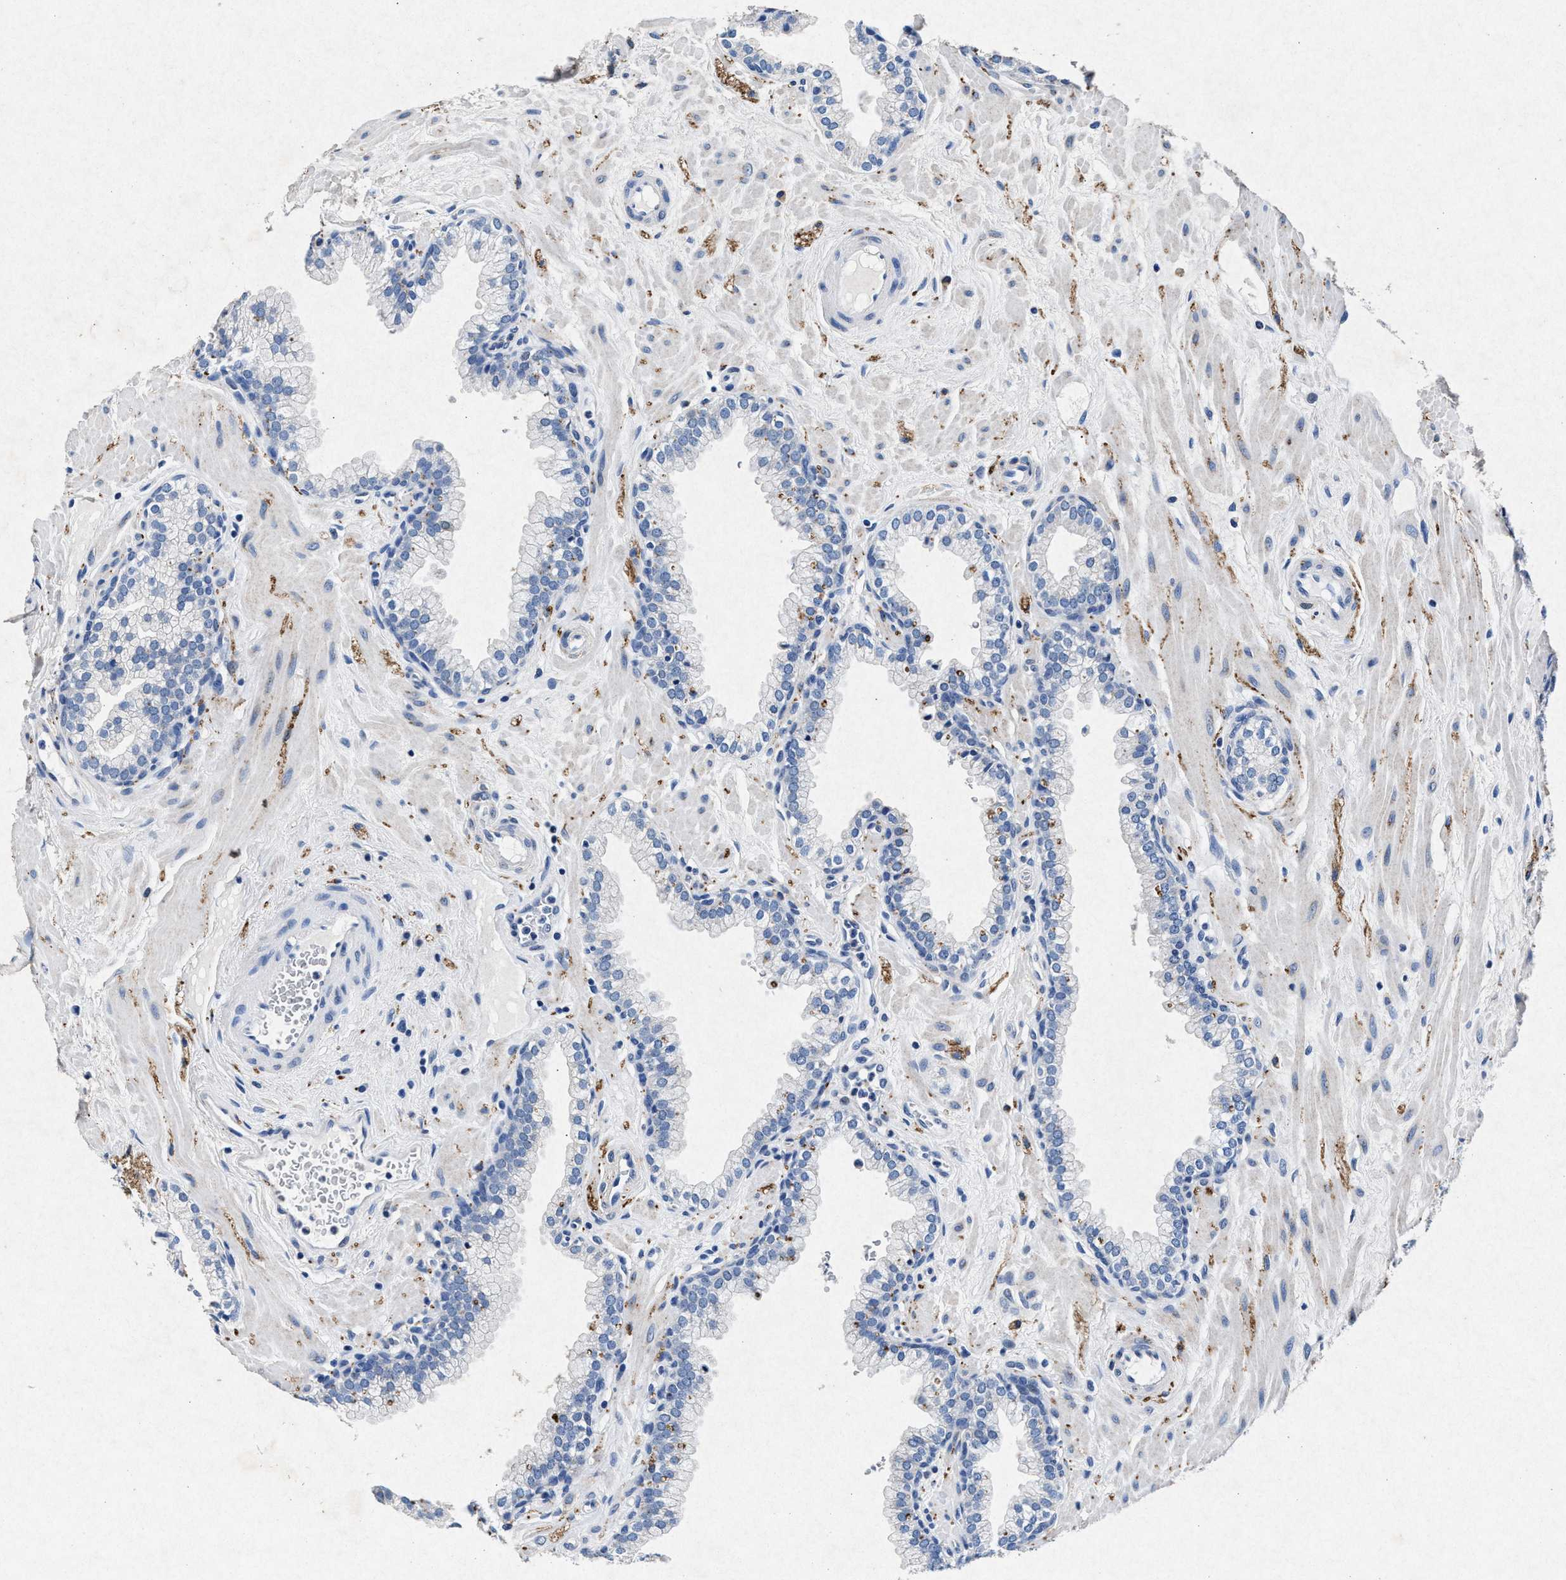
{"staining": {"intensity": "negative", "quantity": "none", "location": "none"}, "tissue": "prostate", "cell_type": "Glandular cells", "image_type": "normal", "snomed": [{"axis": "morphology", "description": "Normal tissue, NOS"}, {"axis": "morphology", "description": "Urothelial carcinoma, Low grade"}, {"axis": "topography", "description": "Urinary bladder"}, {"axis": "topography", "description": "Prostate"}], "caption": "Human prostate stained for a protein using immunohistochemistry demonstrates no positivity in glandular cells.", "gene": "MAP6", "patient": {"sex": "male", "age": 60}}